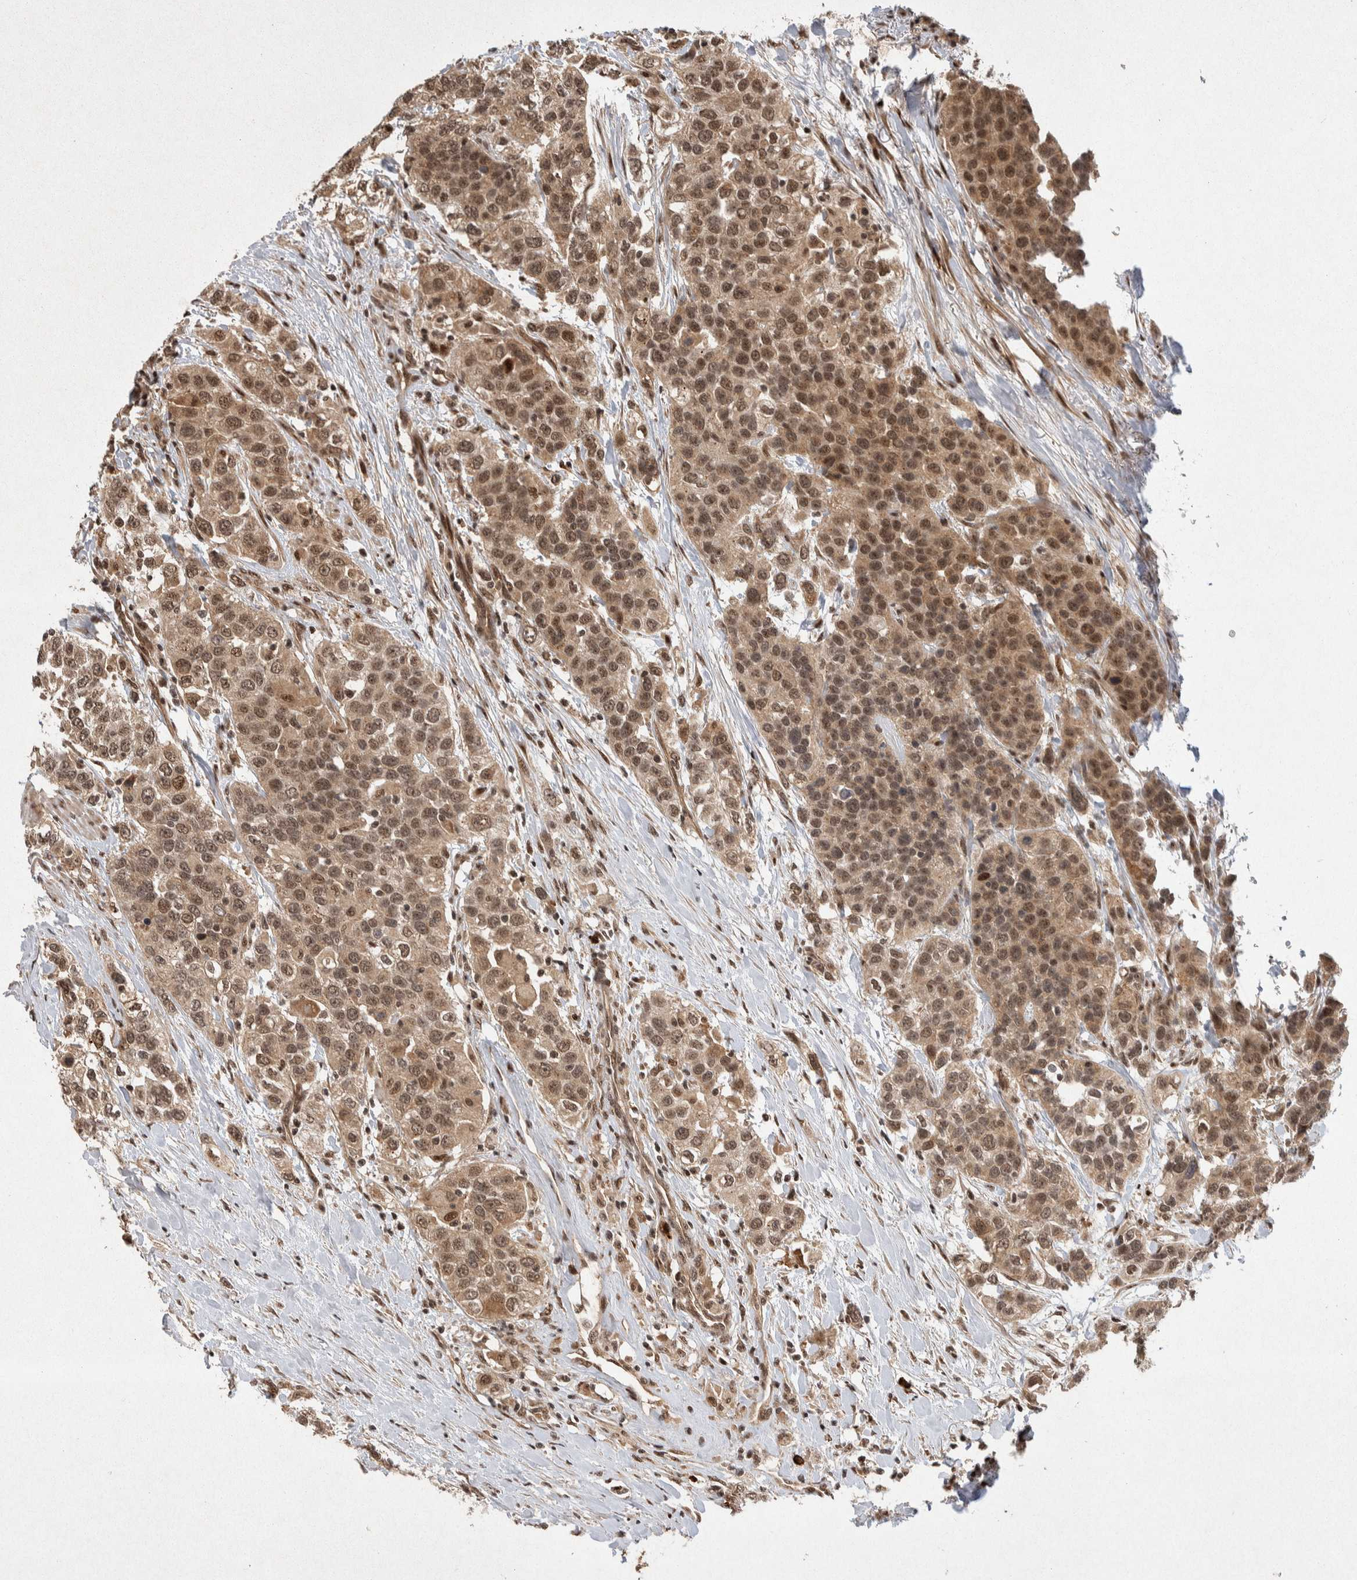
{"staining": {"intensity": "moderate", "quantity": ">75%", "location": "cytoplasmic/membranous,nuclear"}, "tissue": "urothelial cancer", "cell_type": "Tumor cells", "image_type": "cancer", "snomed": [{"axis": "morphology", "description": "Urothelial carcinoma, High grade"}, {"axis": "topography", "description": "Urinary bladder"}], "caption": "Immunohistochemical staining of human urothelial cancer reveals moderate cytoplasmic/membranous and nuclear protein expression in approximately >75% of tumor cells. The protein is stained brown, and the nuclei are stained in blue (DAB (3,3'-diaminobenzidine) IHC with brightfield microscopy, high magnification).", "gene": "TOR1B", "patient": {"sex": "female", "age": 80}}